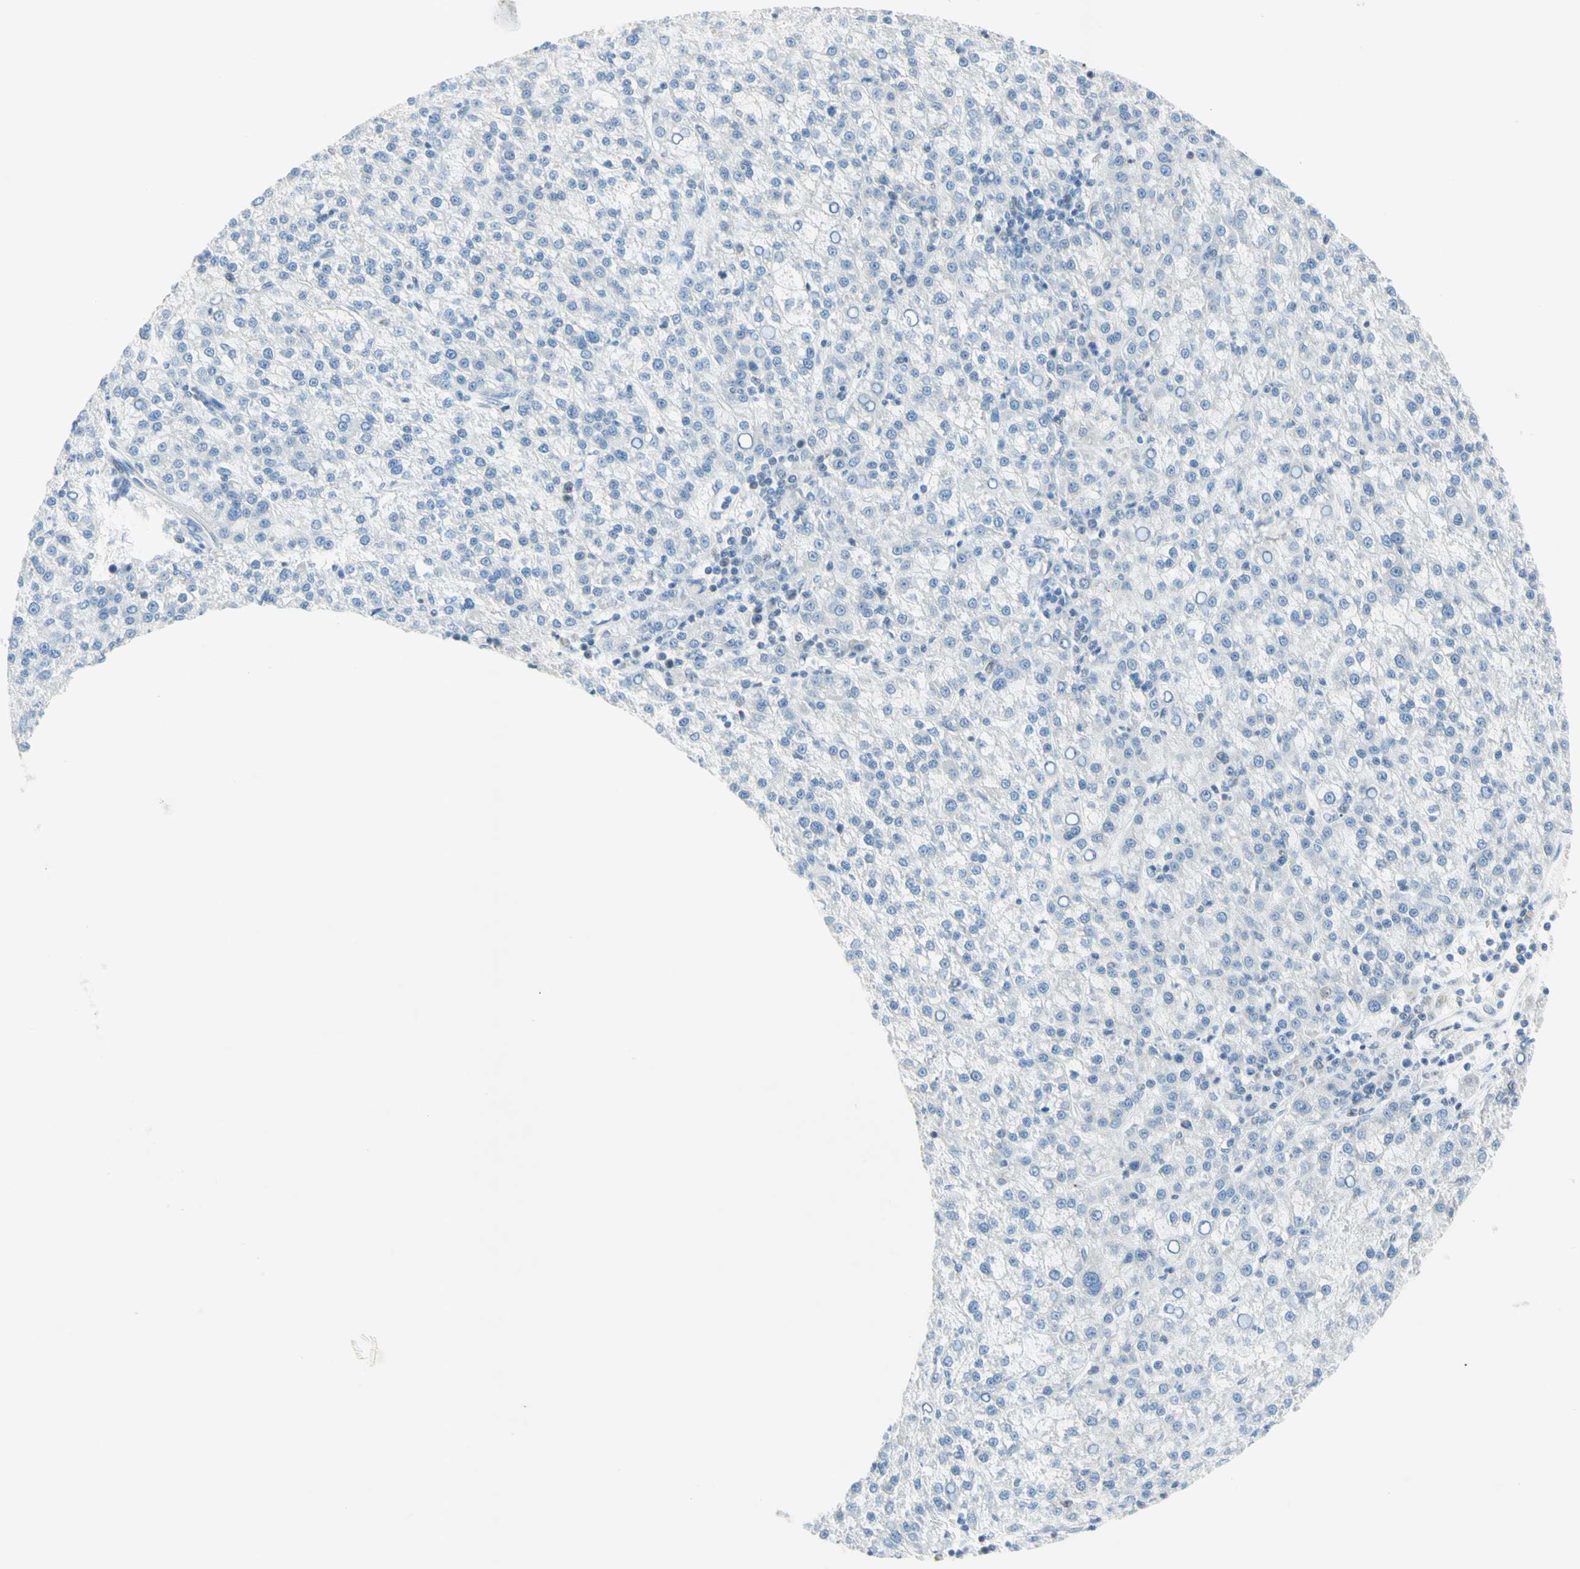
{"staining": {"intensity": "negative", "quantity": "none", "location": "none"}, "tissue": "liver cancer", "cell_type": "Tumor cells", "image_type": "cancer", "snomed": [{"axis": "morphology", "description": "Carcinoma, Hepatocellular, NOS"}, {"axis": "topography", "description": "Liver"}], "caption": "DAB (3,3'-diaminobenzidine) immunohistochemical staining of human liver hepatocellular carcinoma demonstrates no significant staining in tumor cells. (Immunohistochemistry (ihc), brightfield microscopy, high magnification).", "gene": "MFF", "patient": {"sex": "female", "age": 58}}